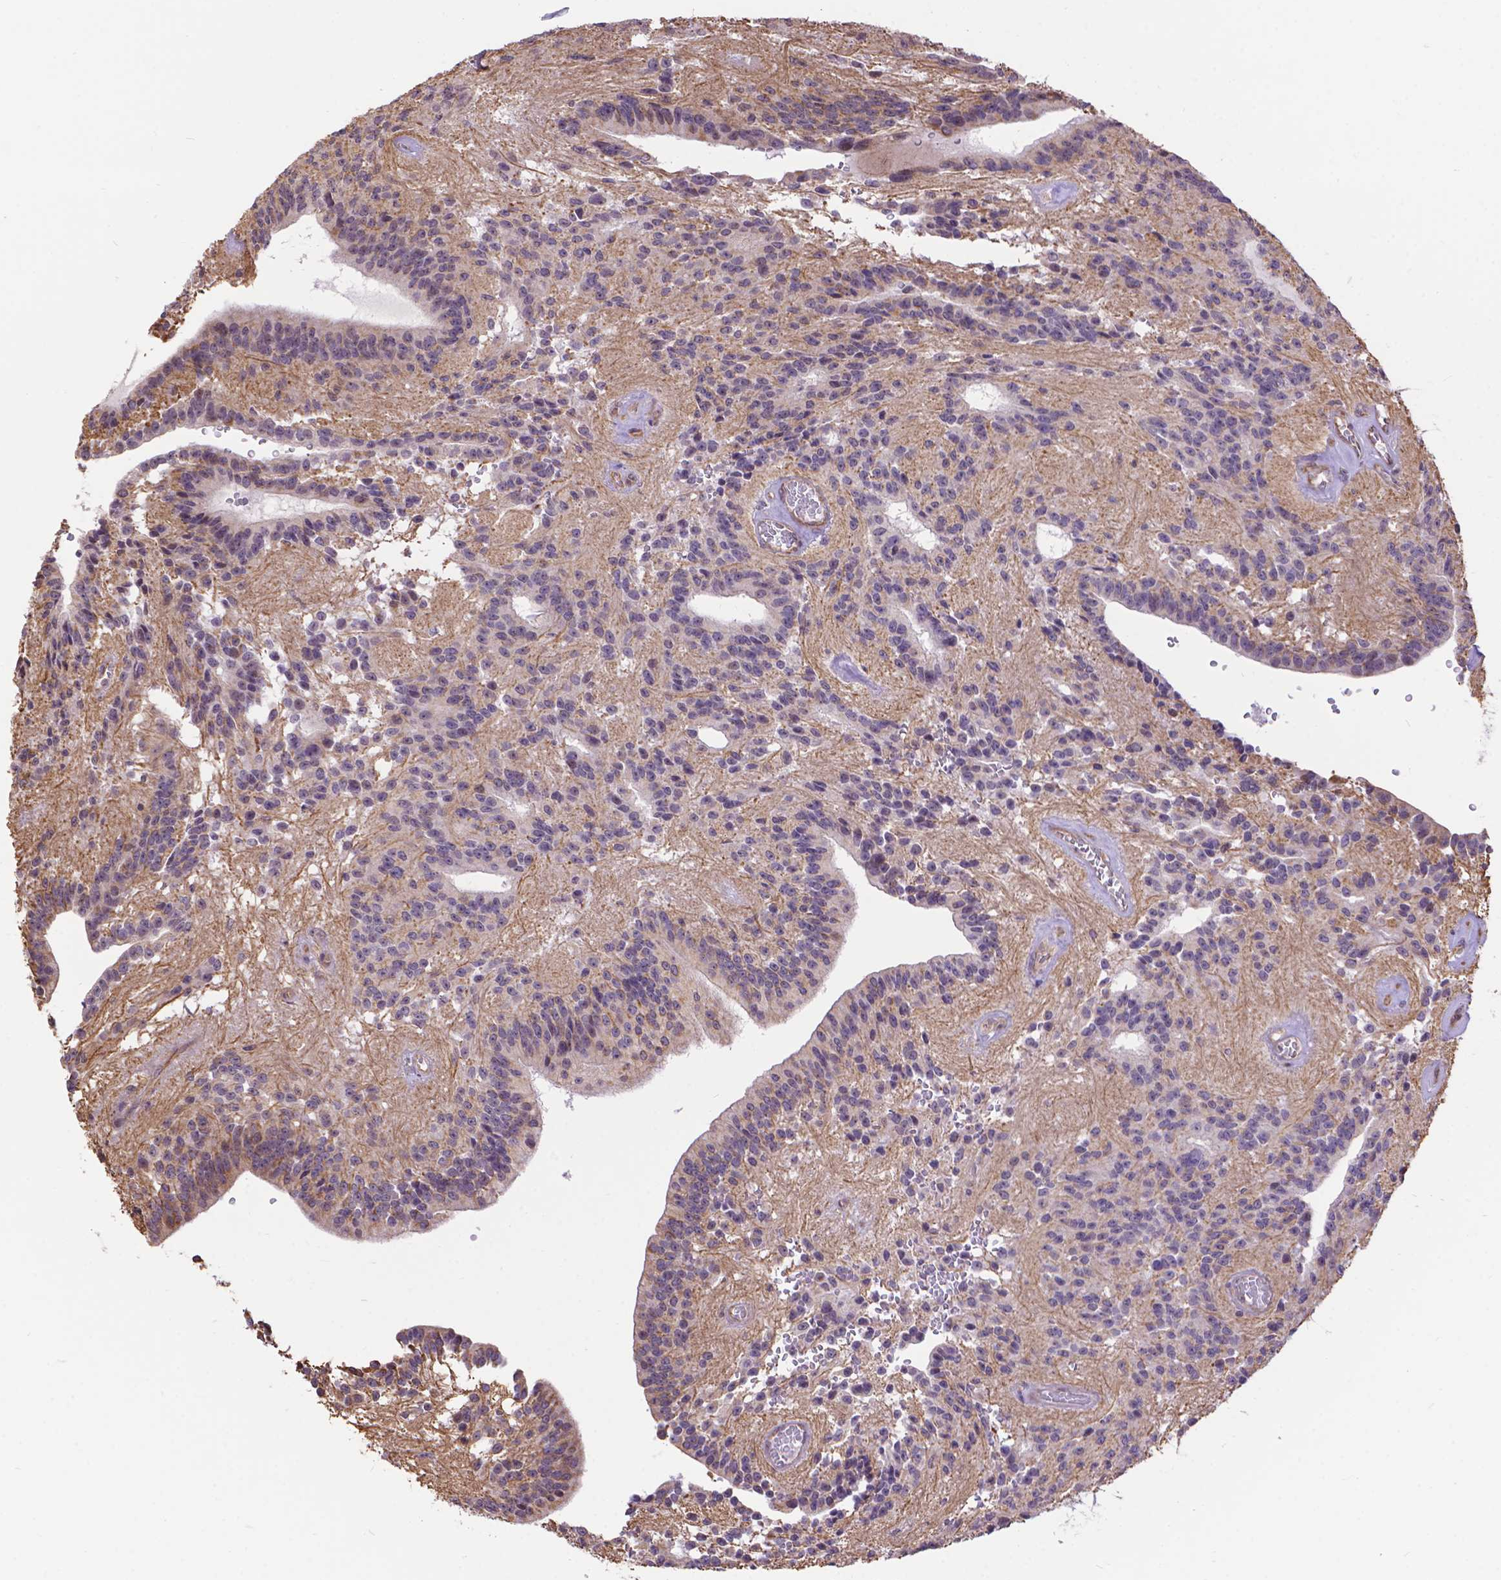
{"staining": {"intensity": "negative", "quantity": "none", "location": "none"}, "tissue": "glioma", "cell_type": "Tumor cells", "image_type": "cancer", "snomed": [{"axis": "morphology", "description": "Glioma, malignant, Low grade"}, {"axis": "topography", "description": "Brain"}], "caption": "IHC image of human glioma stained for a protein (brown), which reveals no positivity in tumor cells.", "gene": "TMEM135", "patient": {"sex": "male", "age": 31}}